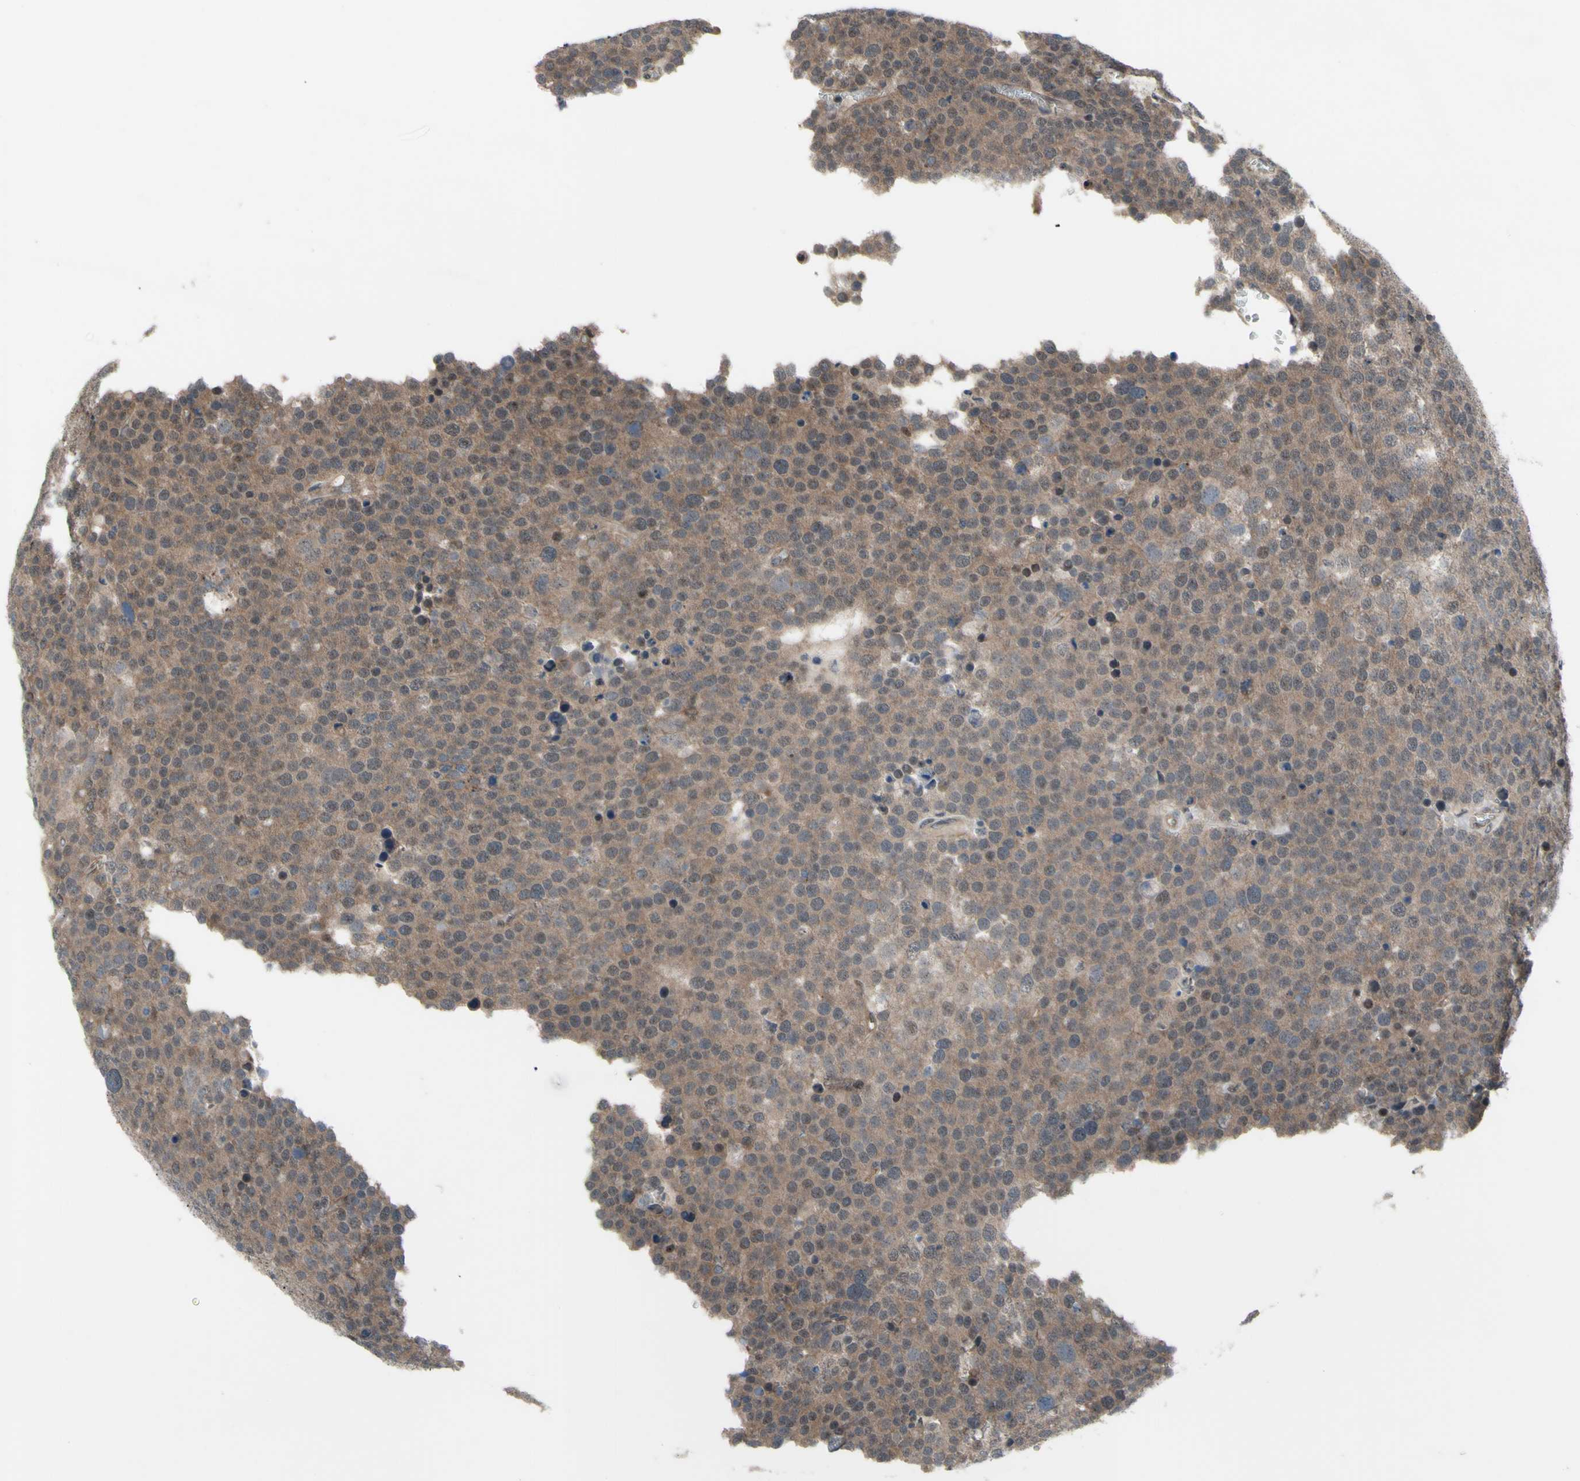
{"staining": {"intensity": "weak", "quantity": ">75%", "location": "cytoplasmic/membranous"}, "tissue": "testis cancer", "cell_type": "Tumor cells", "image_type": "cancer", "snomed": [{"axis": "morphology", "description": "Seminoma, NOS"}, {"axis": "topography", "description": "Testis"}], "caption": "Immunohistochemical staining of human testis seminoma exhibits low levels of weak cytoplasmic/membranous staining in approximately >75% of tumor cells.", "gene": "TRDMT1", "patient": {"sex": "male", "age": 71}}